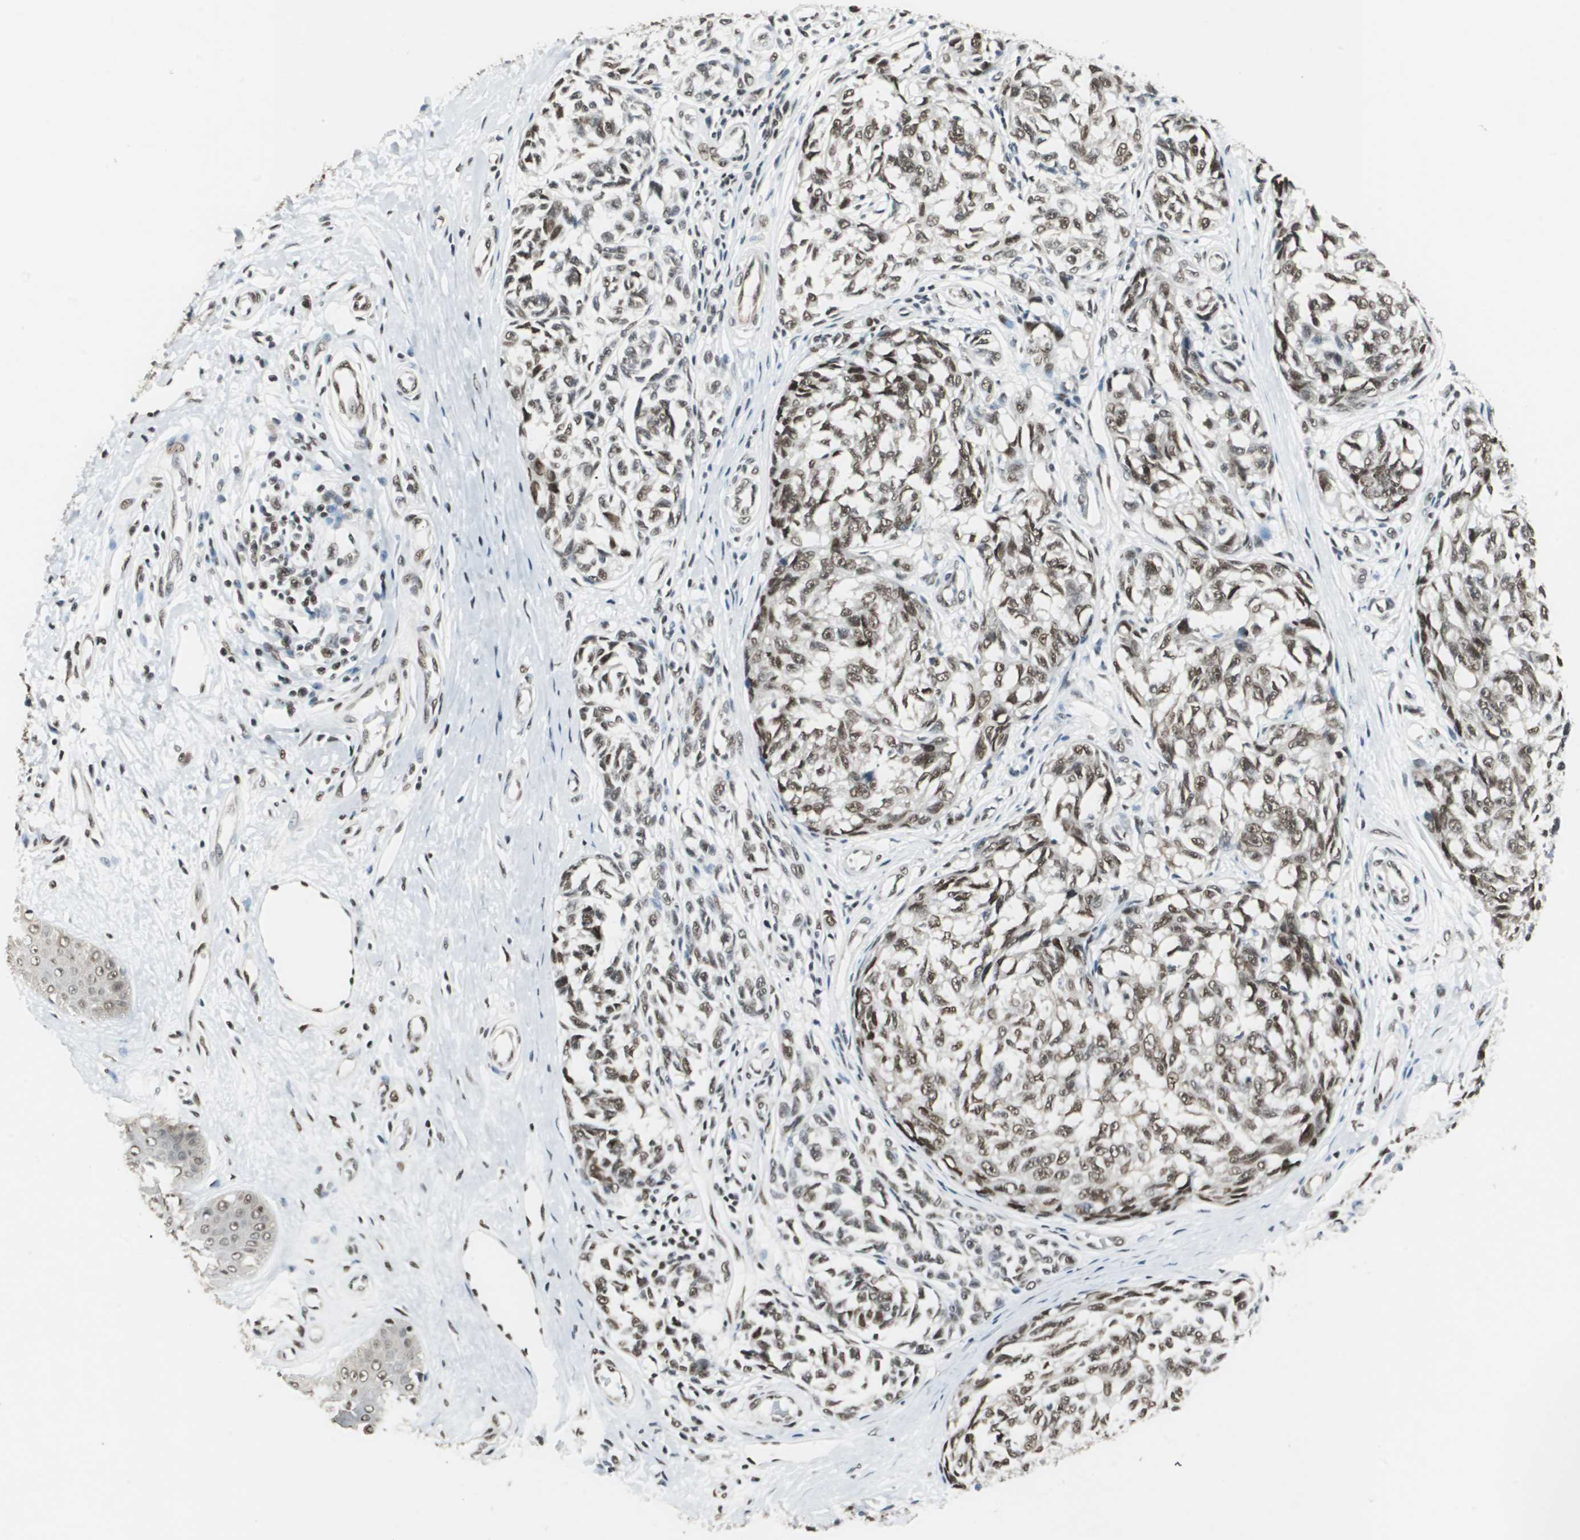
{"staining": {"intensity": "moderate", "quantity": ">75%", "location": "cytoplasmic/membranous,nuclear"}, "tissue": "melanoma", "cell_type": "Tumor cells", "image_type": "cancer", "snomed": [{"axis": "morphology", "description": "Malignant melanoma, NOS"}, {"axis": "topography", "description": "Skin"}], "caption": "Immunohistochemistry (DAB) staining of human malignant melanoma shows moderate cytoplasmic/membranous and nuclear protein staining in about >75% of tumor cells.", "gene": "ZBTB17", "patient": {"sex": "female", "age": 64}}